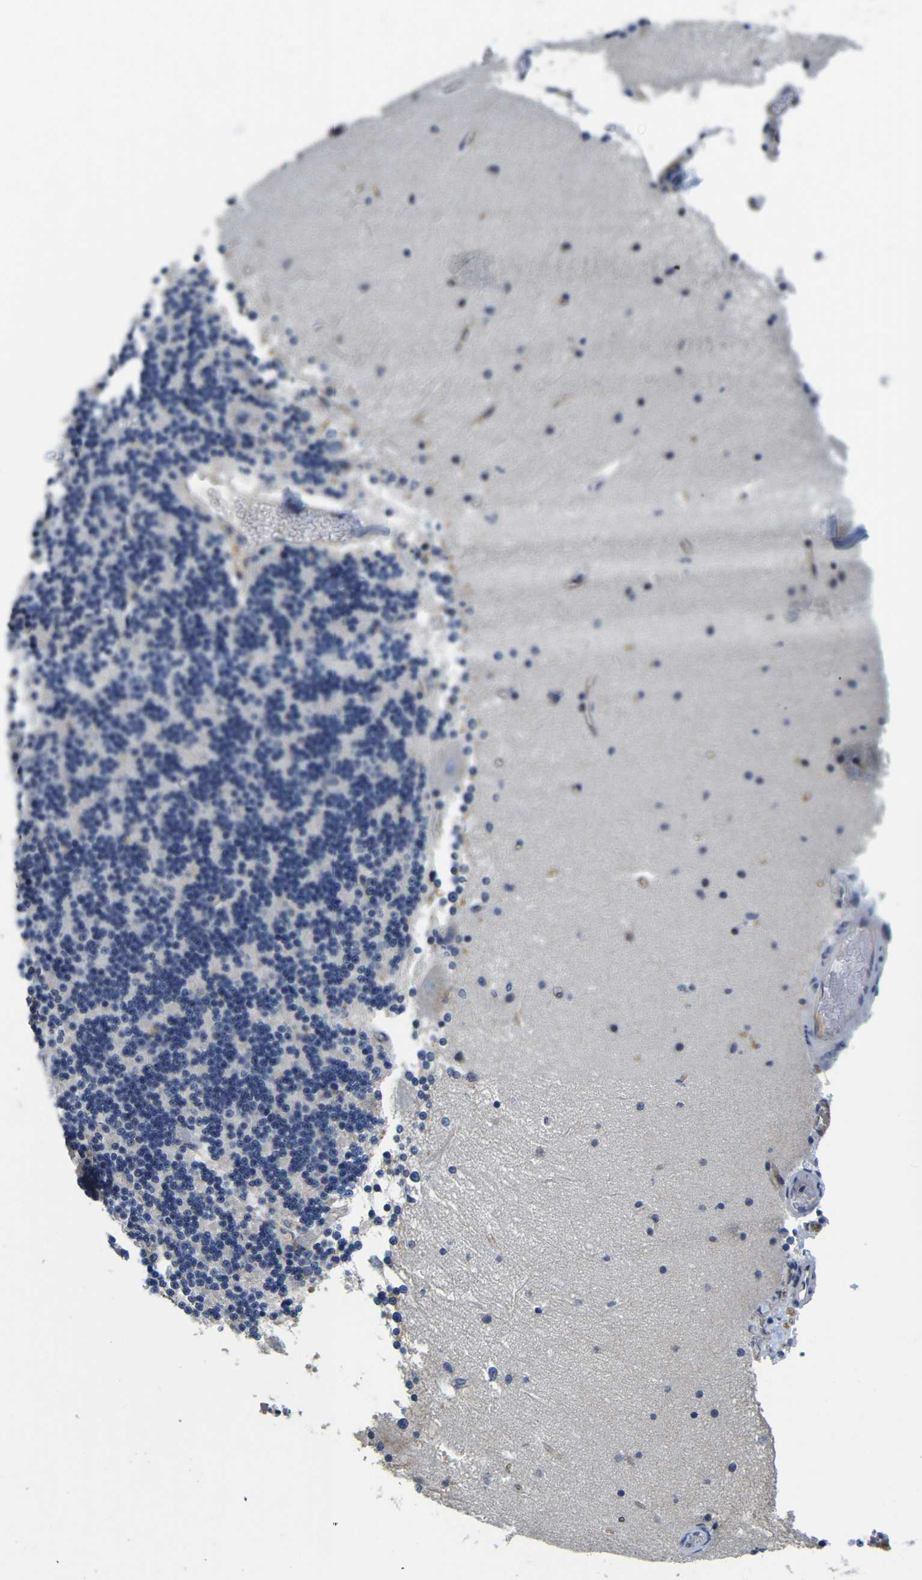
{"staining": {"intensity": "negative", "quantity": "none", "location": "none"}, "tissue": "cerebellum", "cell_type": "Cells in granular layer", "image_type": "normal", "snomed": [{"axis": "morphology", "description": "Normal tissue, NOS"}, {"axis": "topography", "description": "Cerebellum"}], "caption": "Immunohistochemical staining of normal human cerebellum displays no significant staining in cells in granular layer. Brightfield microscopy of immunohistochemistry (IHC) stained with DAB (brown) and hematoxylin (blue), captured at high magnification.", "gene": "ITGA2", "patient": {"sex": "female", "age": 54}}